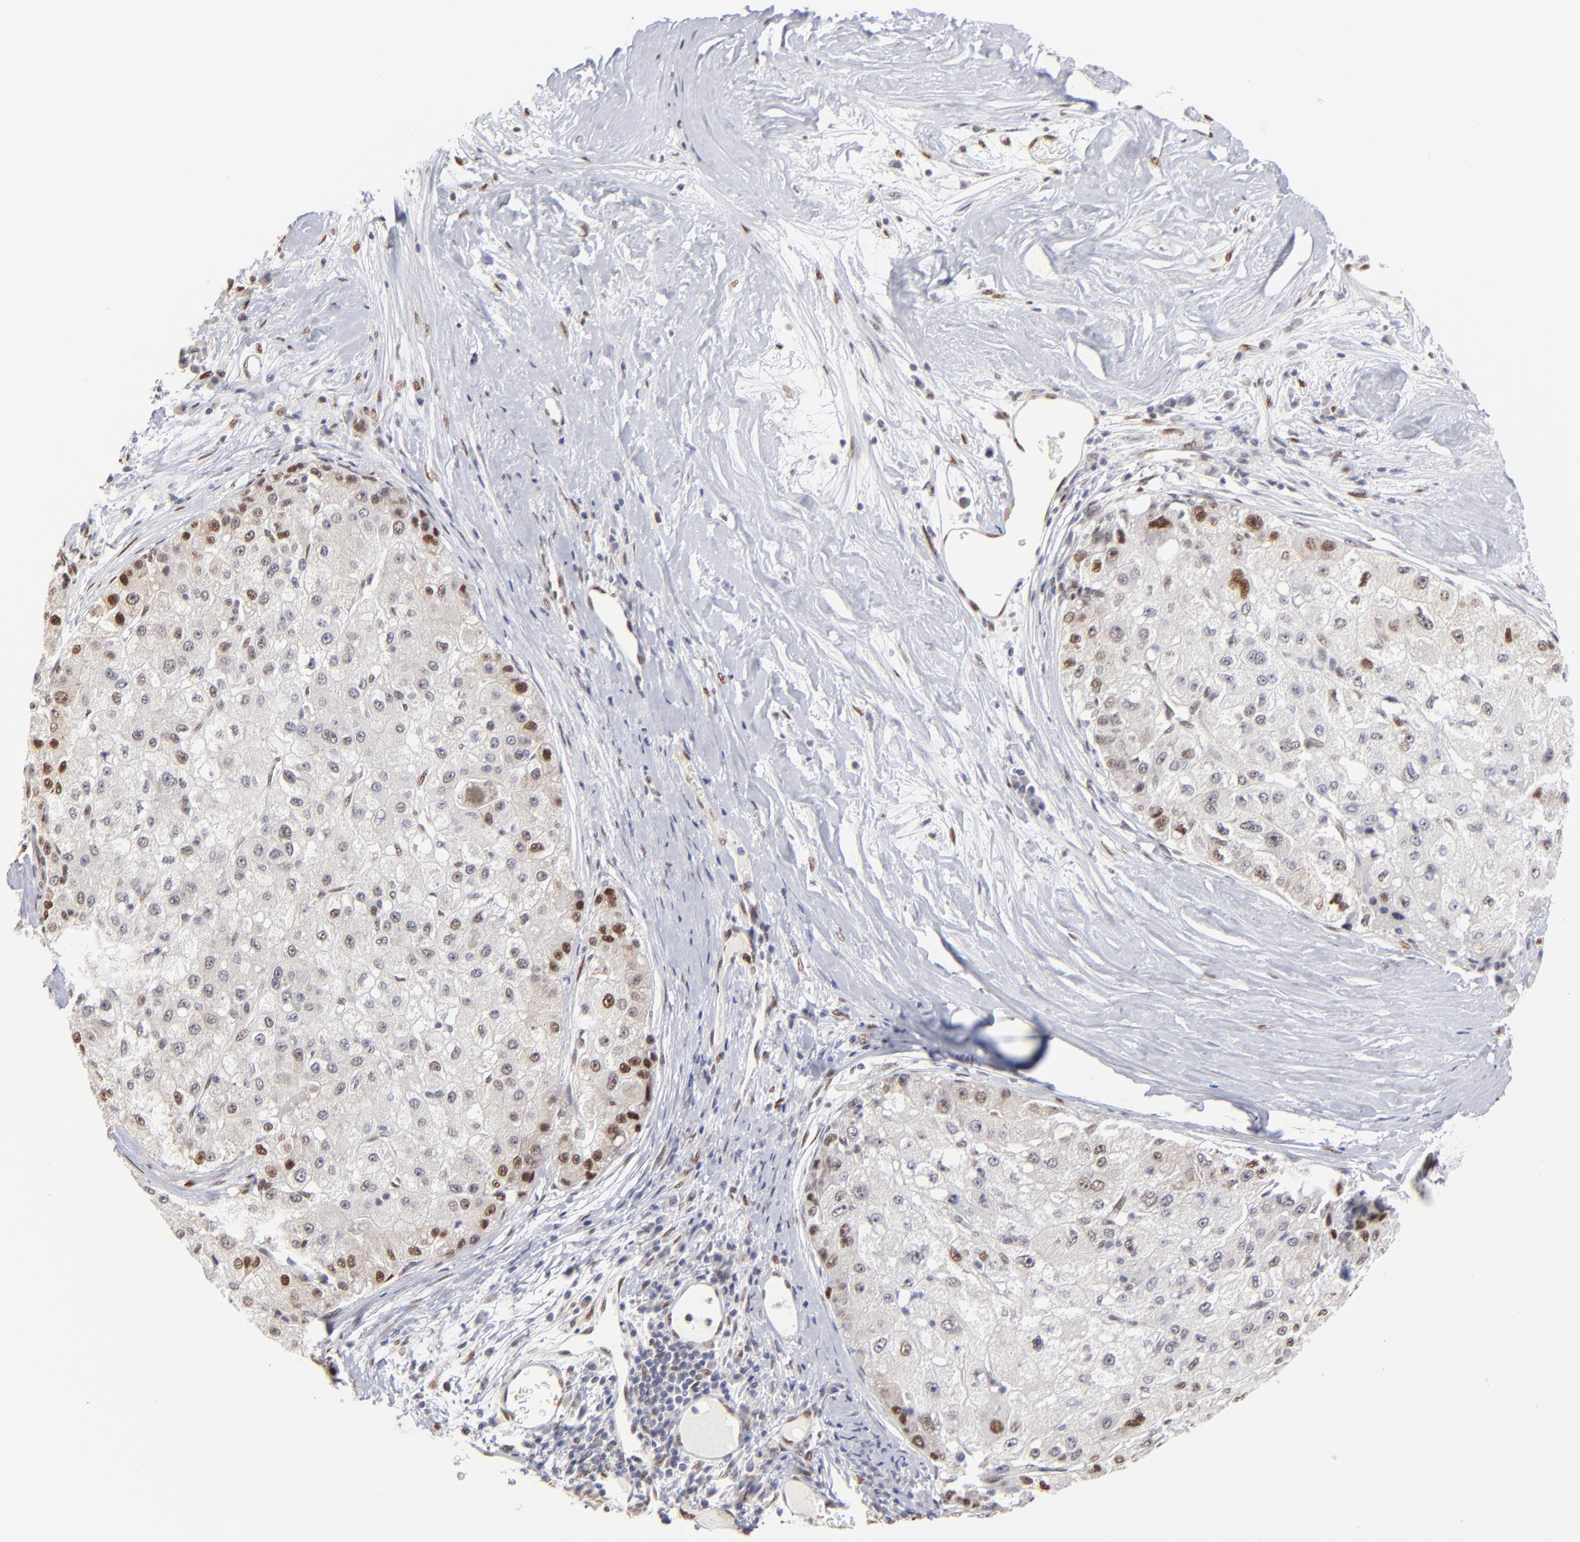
{"staining": {"intensity": "moderate", "quantity": "<25%", "location": "nuclear"}, "tissue": "liver cancer", "cell_type": "Tumor cells", "image_type": "cancer", "snomed": [{"axis": "morphology", "description": "Carcinoma, Hepatocellular, NOS"}, {"axis": "topography", "description": "Liver"}], "caption": "There is low levels of moderate nuclear expression in tumor cells of liver cancer (hepatocellular carcinoma), as demonstrated by immunohistochemical staining (brown color).", "gene": "STAT3", "patient": {"sex": "male", "age": 80}}